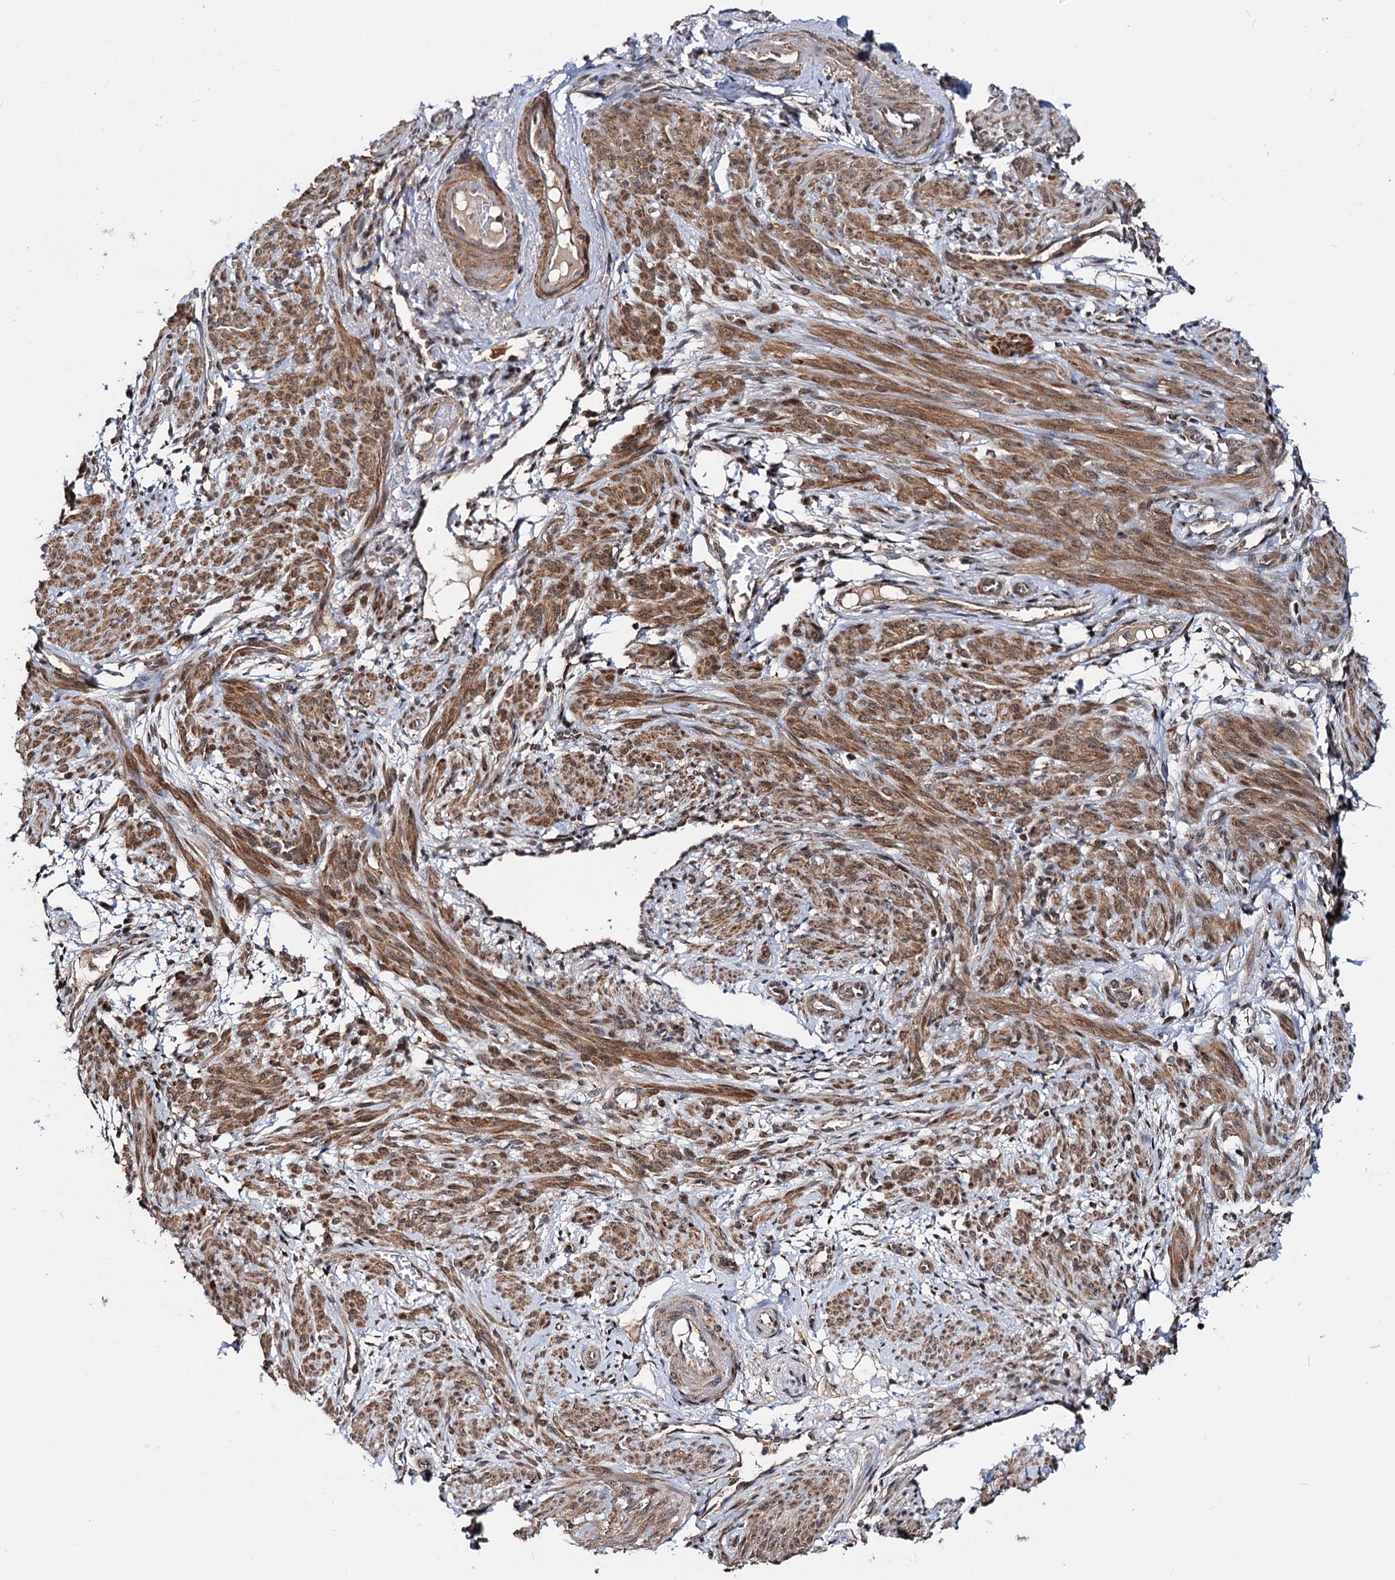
{"staining": {"intensity": "moderate", "quantity": "25%-75%", "location": "cytoplasmic/membranous"}, "tissue": "smooth muscle", "cell_type": "Smooth muscle cells", "image_type": "normal", "snomed": [{"axis": "morphology", "description": "Normal tissue, NOS"}, {"axis": "topography", "description": "Smooth muscle"}], "caption": "This image shows IHC staining of benign smooth muscle, with medium moderate cytoplasmic/membranous positivity in approximately 25%-75% of smooth muscle cells.", "gene": "CEP76", "patient": {"sex": "female", "age": 39}}